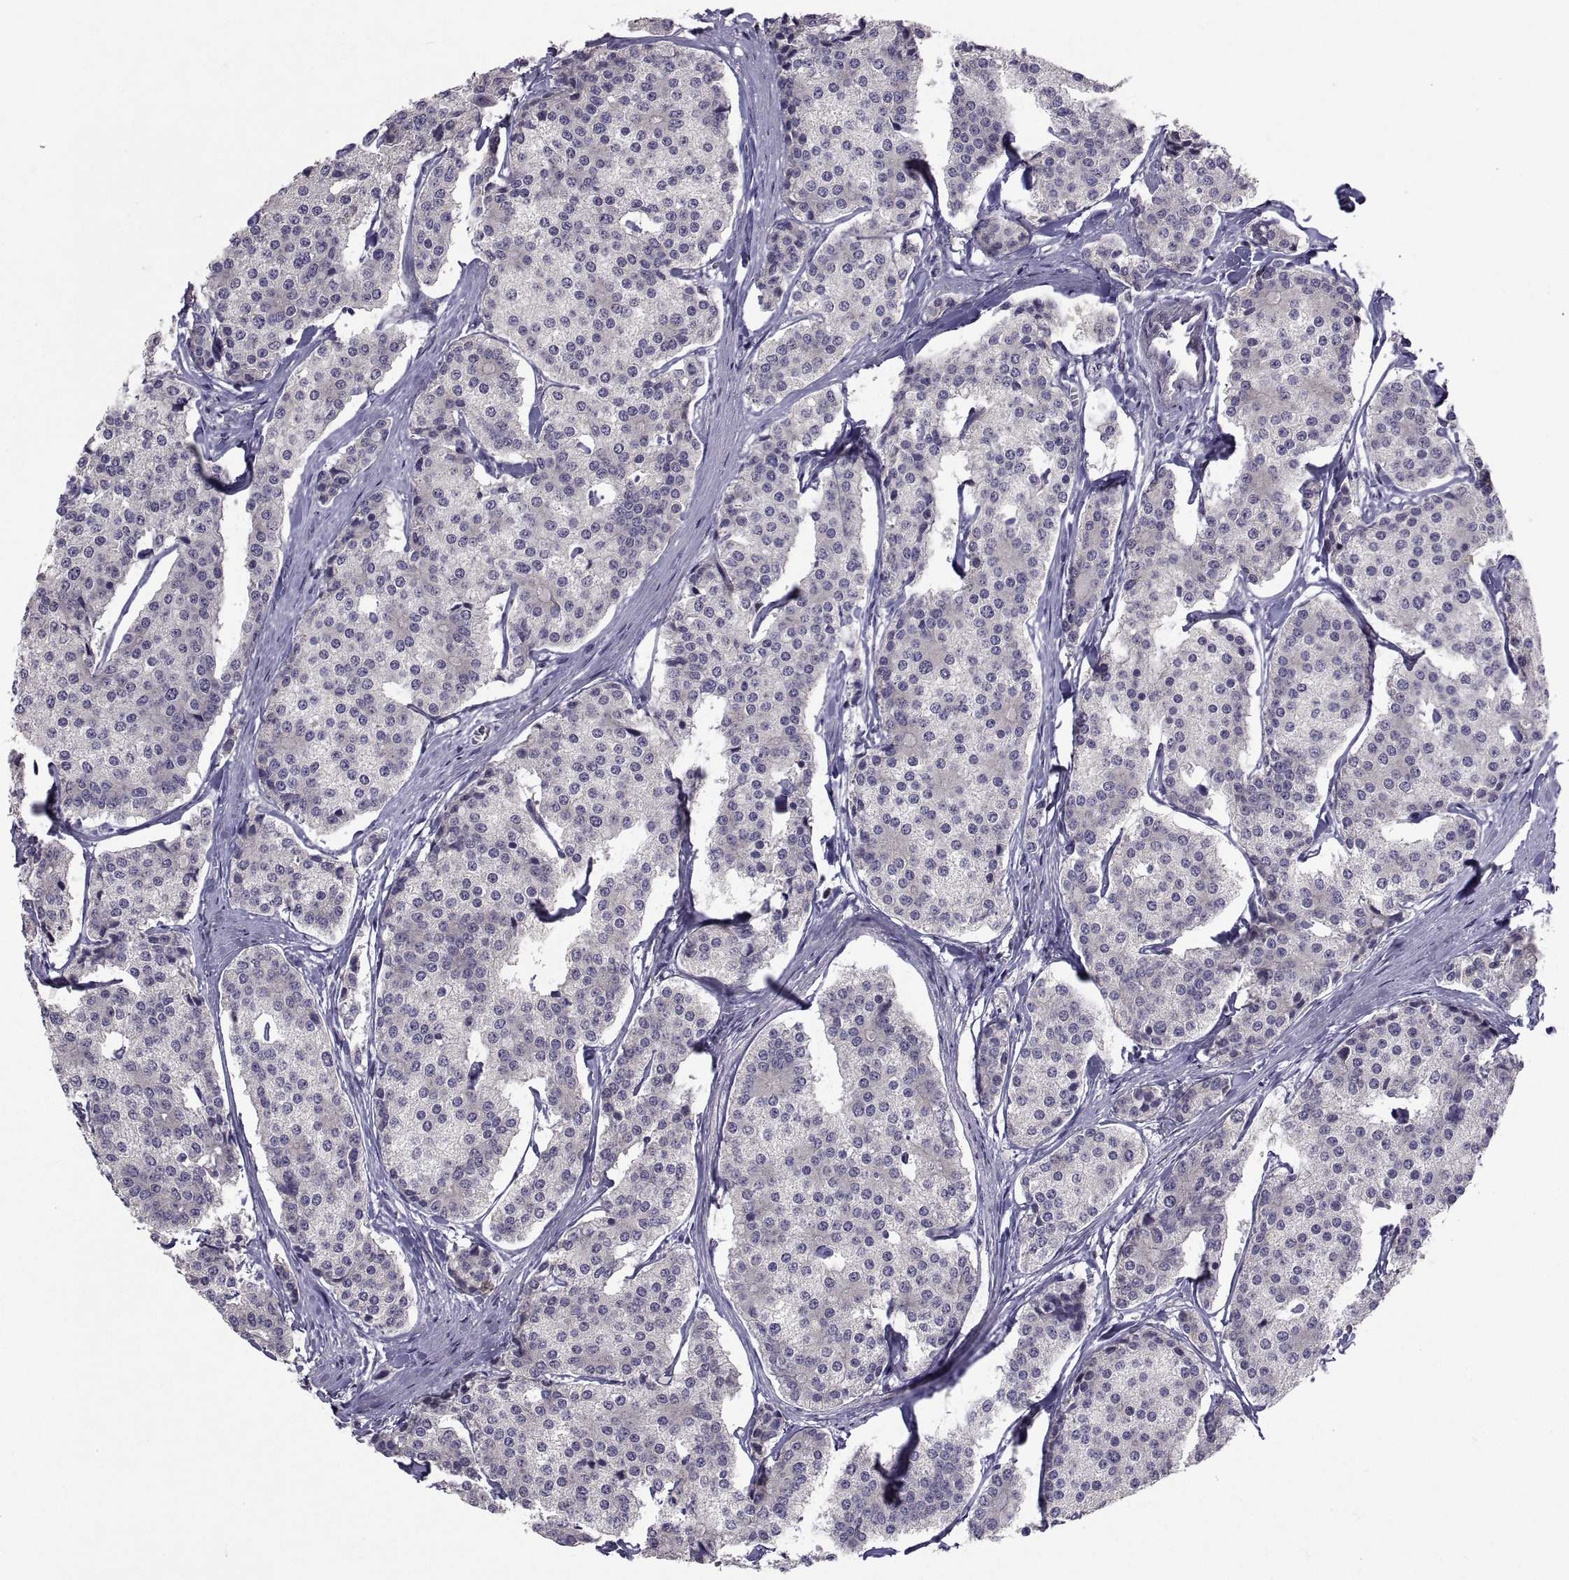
{"staining": {"intensity": "negative", "quantity": "none", "location": "none"}, "tissue": "carcinoid", "cell_type": "Tumor cells", "image_type": "cancer", "snomed": [{"axis": "morphology", "description": "Carcinoid, malignant, NOS"}, {"axis": "topography", "description": "Small intestine"}], "caption": "This is an IHC histopathology image of malignant carcinoid. There is no expression in tumor cells.", "gene": "NPTX2", "patient": {"sex": "female", "age": 65}}